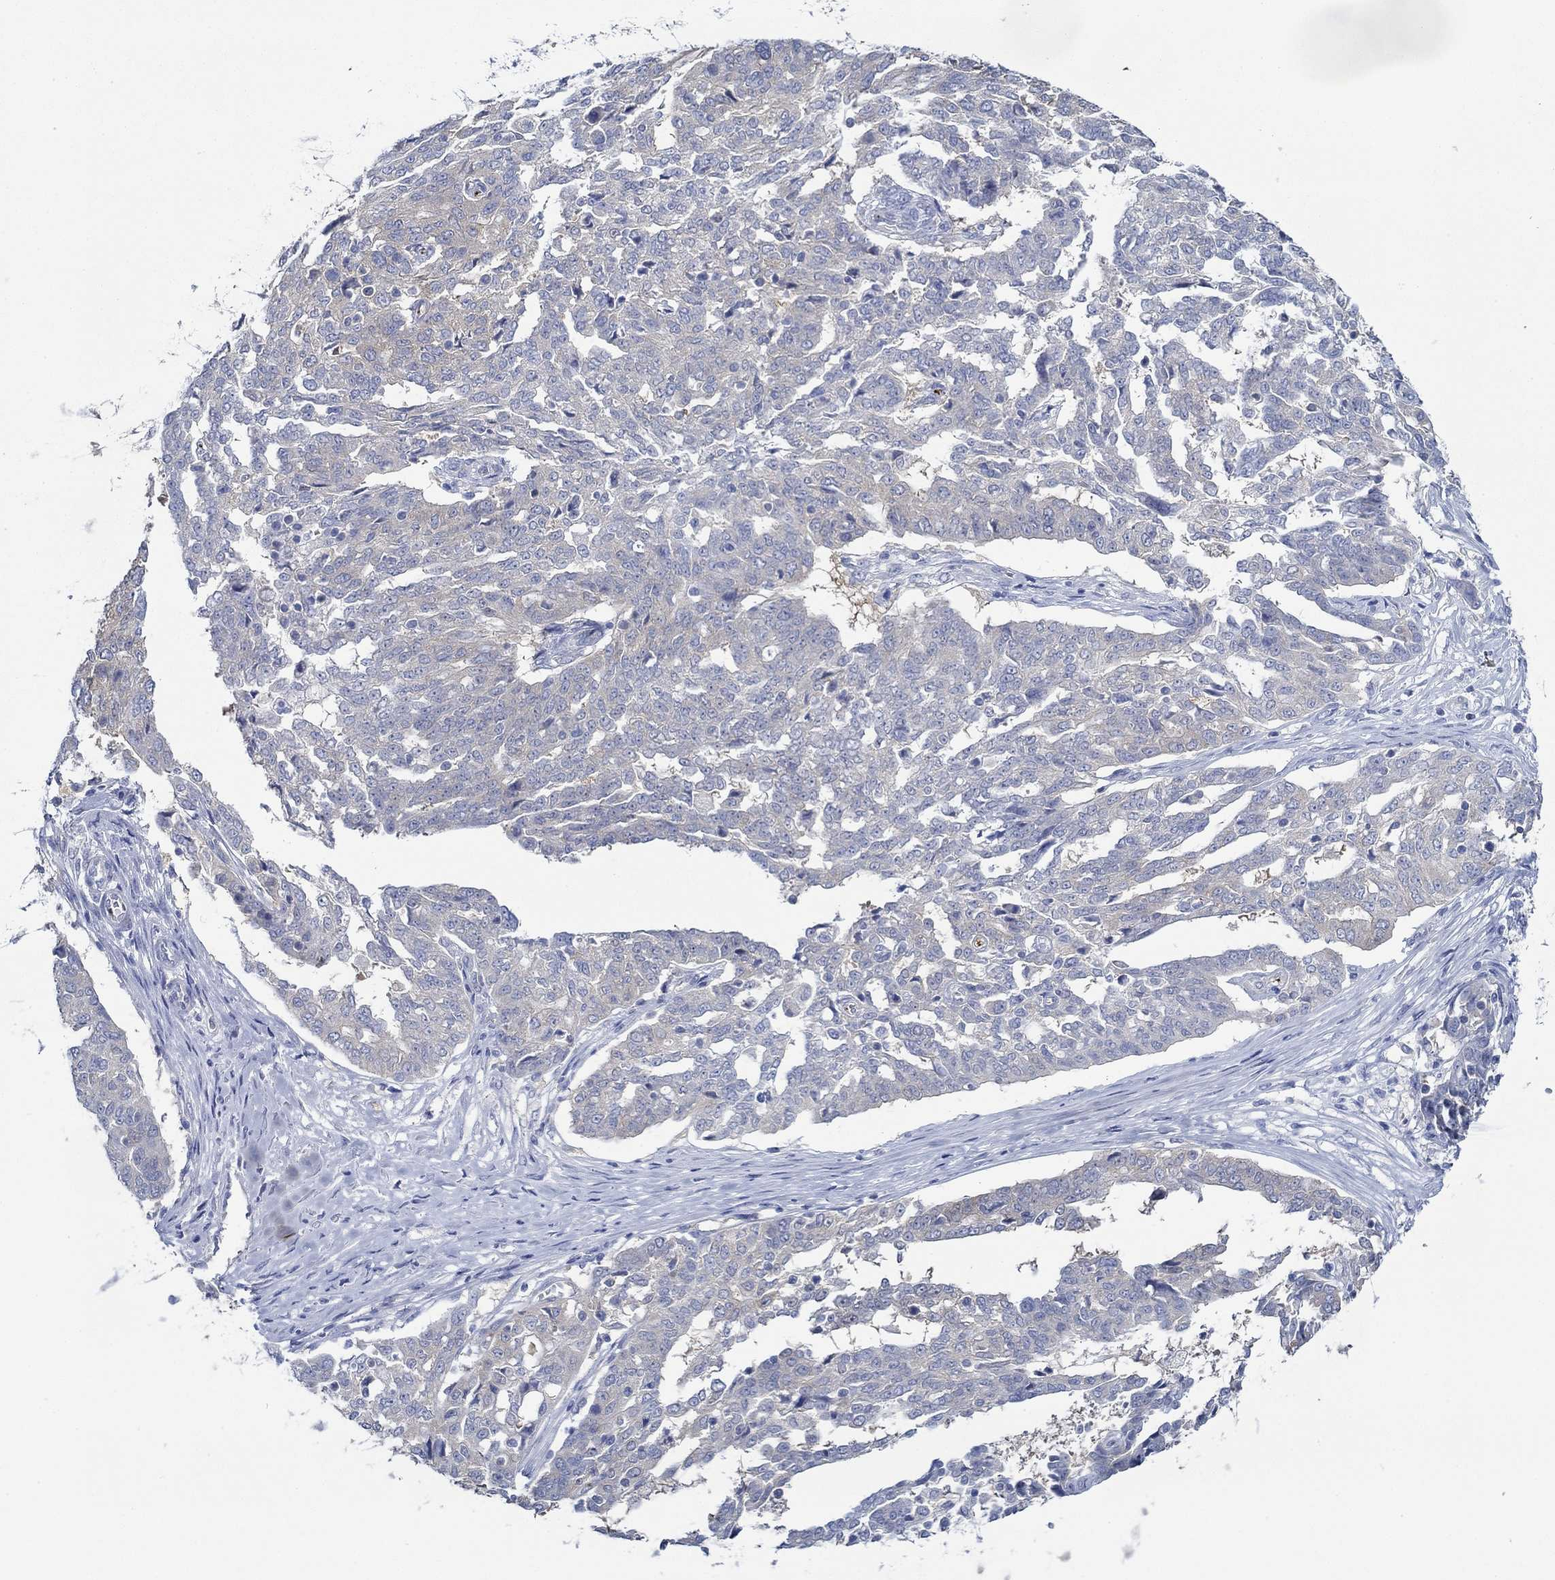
{"staining": {"intensity": "negative", "quantity": "none", "location": "none"}, "tissue": "ovarian cancer", "cell_type": "Tumor cells", "image_type": "cancer", "snomed": [{"axis": "morphology", "description": "Cystadenocarcinoma, serous, NOS"}, {"axis": "topography", "description": "Ovary"}], "caption": "Tumor cells show no significant protein positivity in ovarian cancer.", "gene": "SLC27A3", "patient": {"sex": "female", "age": 67}}